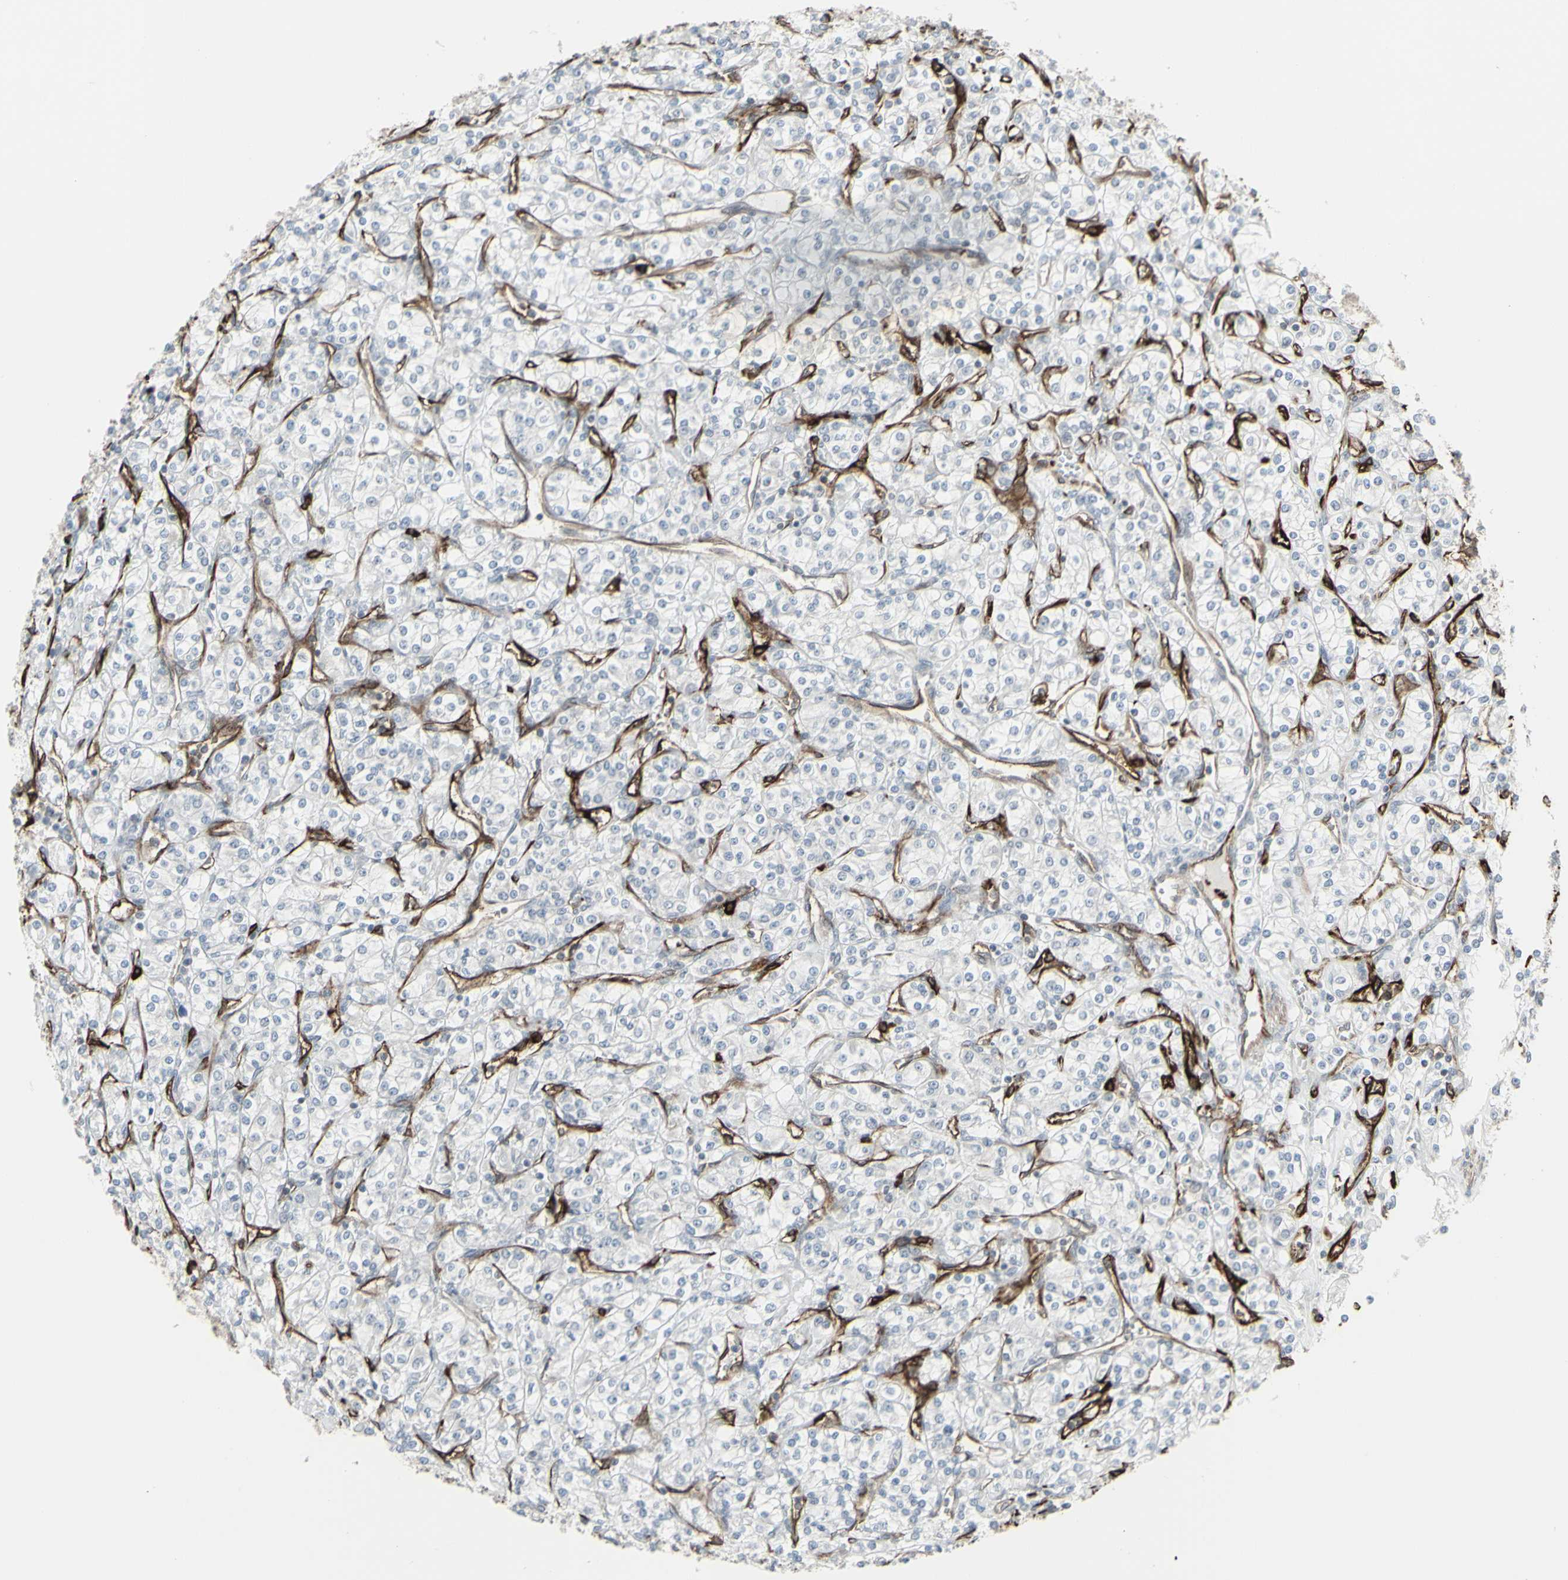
{"staining": {"intensity": "negative", "quantity": "none", "location": "none"}, "tissue": "renal cancer", "cell_type": "Tumor cells", "image_type": "cancer", "snomed": [{"axis": "morphology", "description": "Adenocarcinoma, NOS"}, {"axis": "topography", "description": "Kidney"}], "caption": "Protein analysis of renal cancer displays no significant expression in tumor cells. (Immunohistochemistry (ihc), brightfield microscopy, high magnification).", "gene": "DTX3L", "patient": {"sex": "male", "age": 77}}